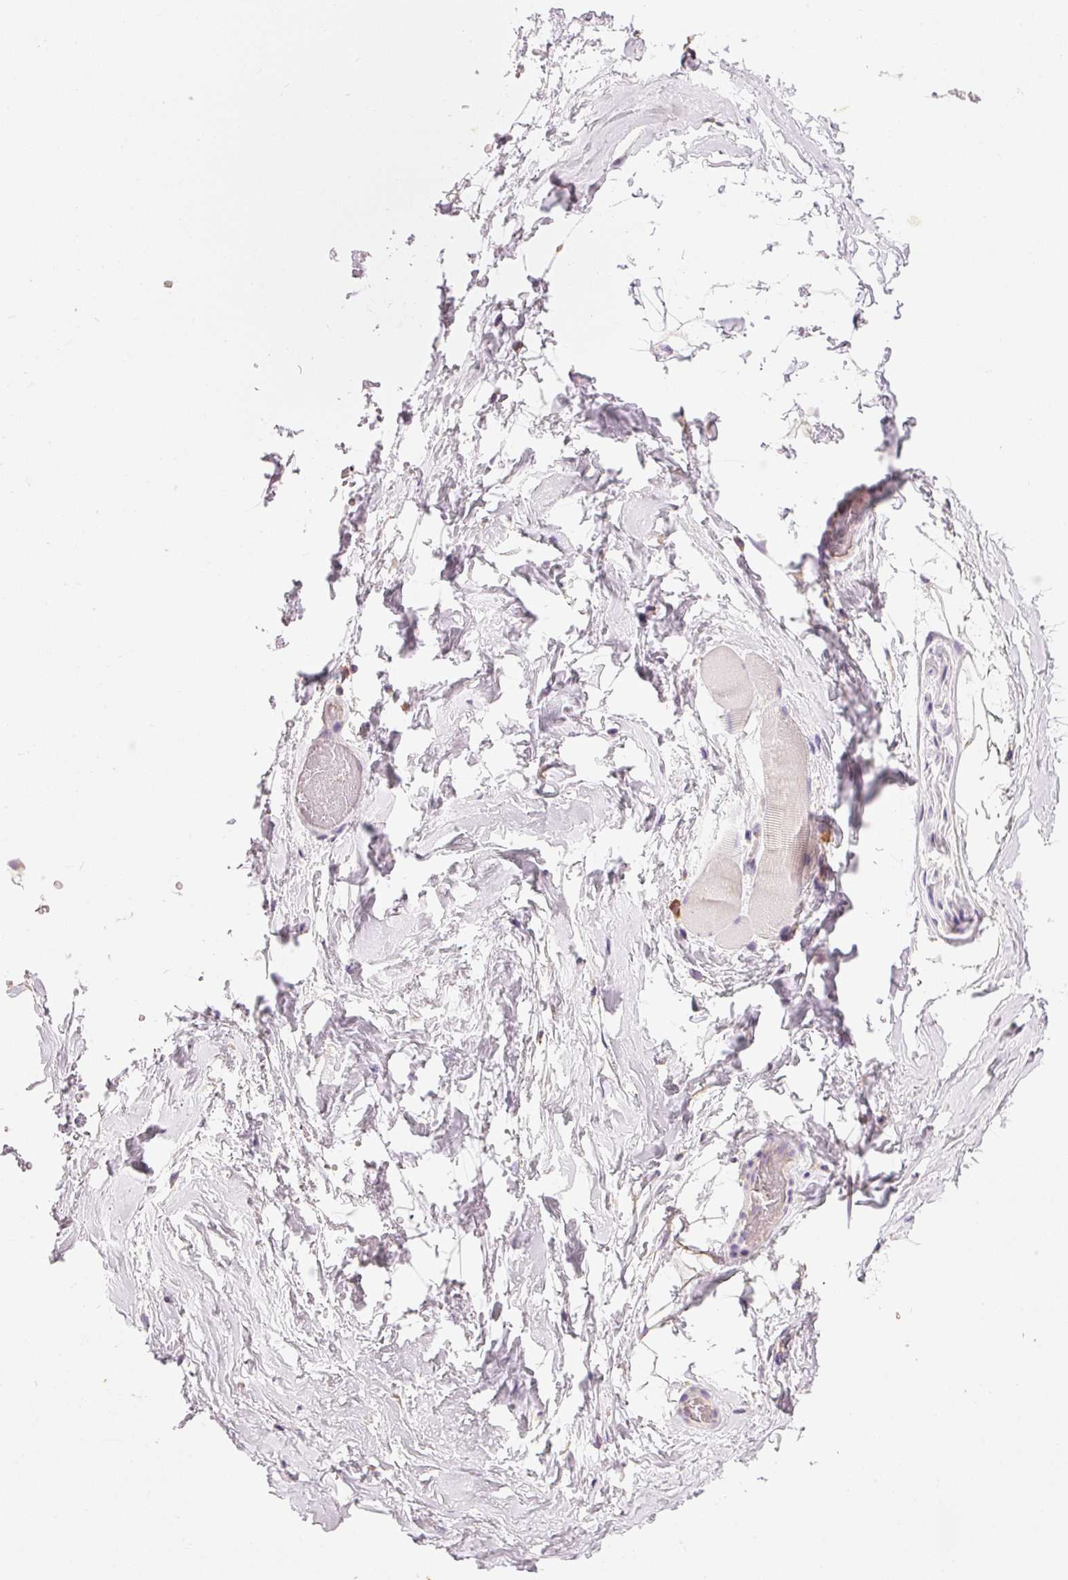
{"staining": {"intensity": "negative", "quantity": "none", "location": "none"}, "tissue": "adipose tissue", "cell_type": "Adipocytes", "image_type": "normal", "snomed": [{"axis": "morphology", "description": "Normal tissue, NOS"}, {"axis": "topography", "description": "Vascular tissue"}, {"axis": "topography", "description": "Peripheral nerve tissue"}], "caption": "The IHC image has no significant expression in adipocytes of adipose tissue.", "gene": "PNPLA5", "patient": {"sex": "male", "age": 41}}